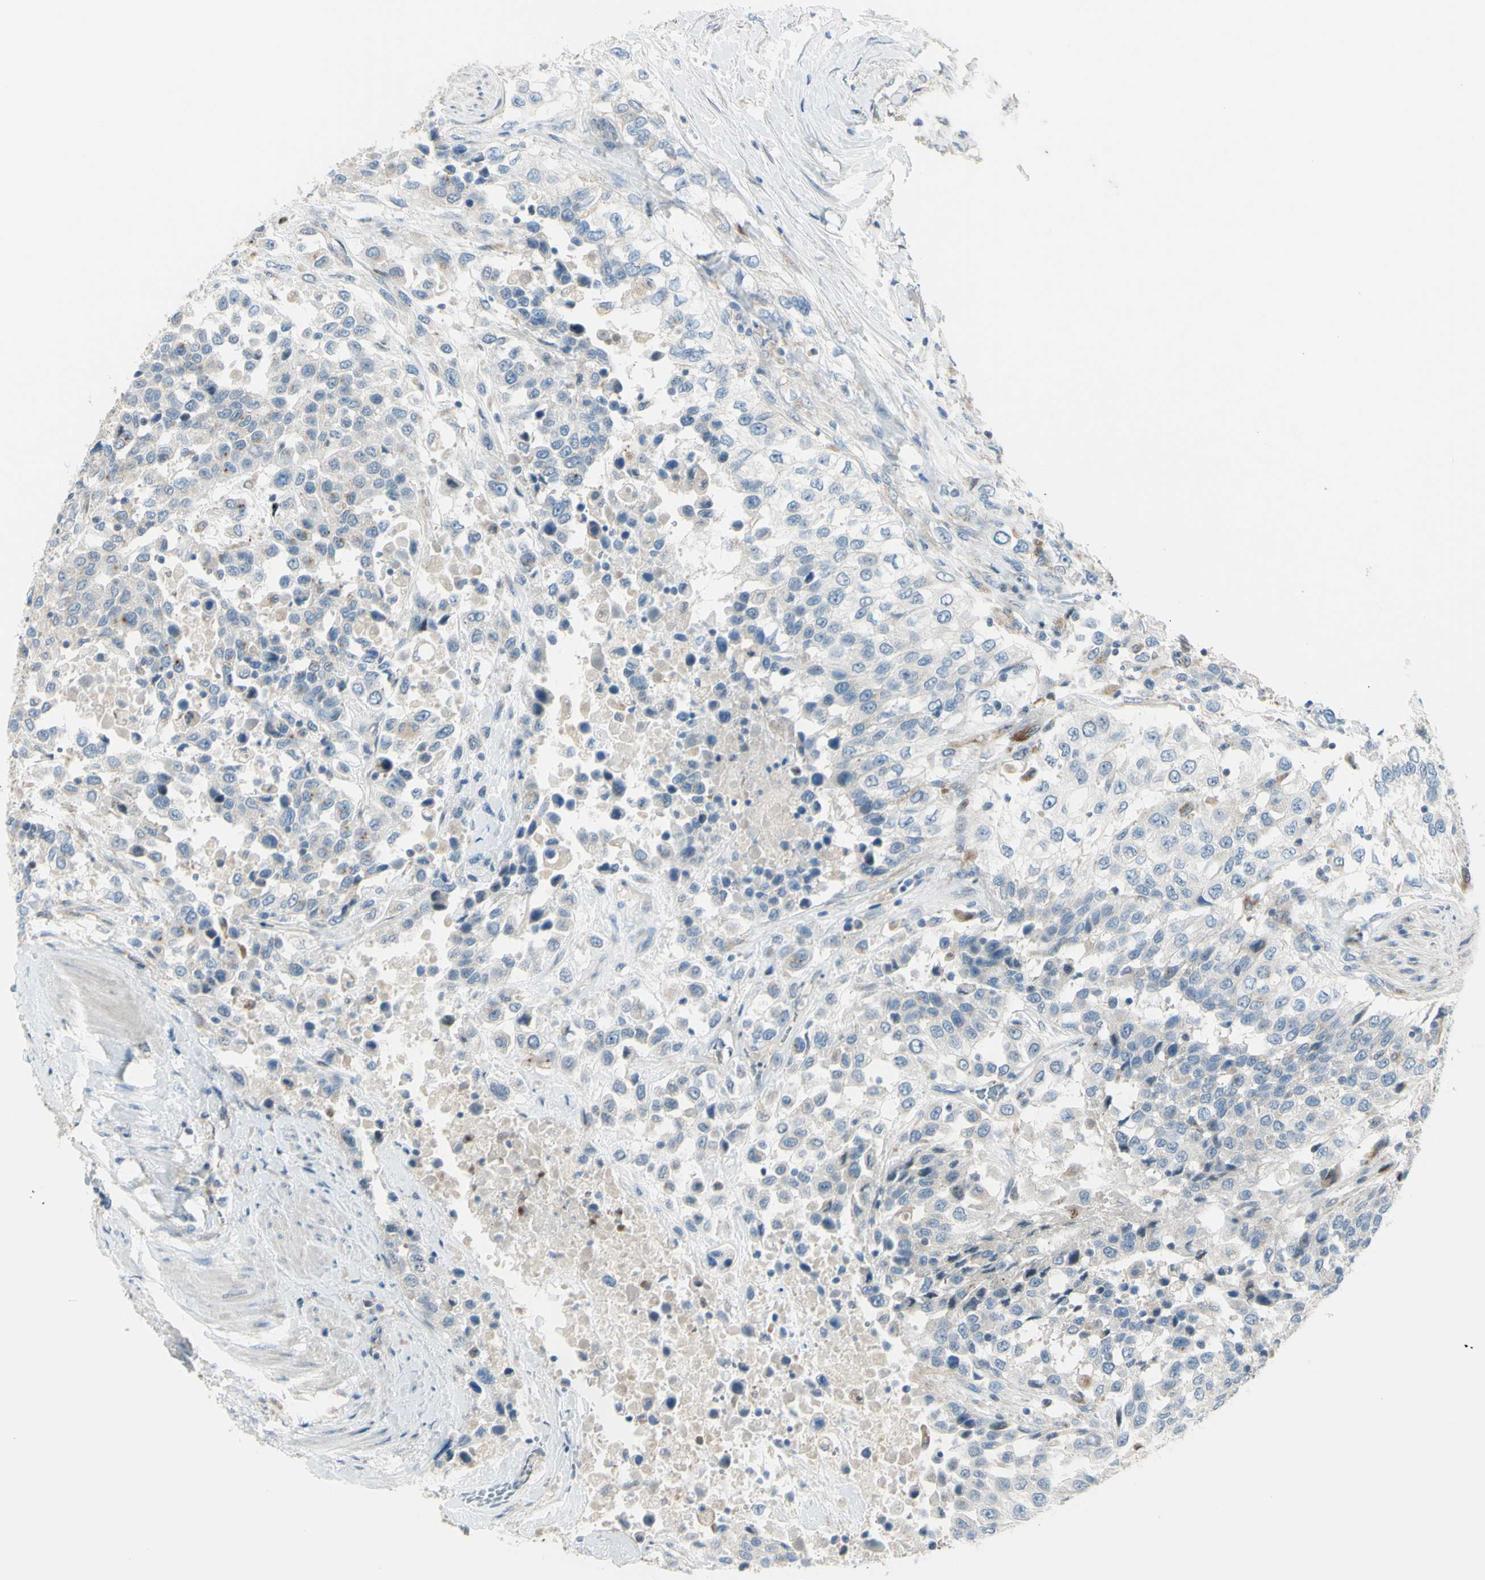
{"staining": {"intensity": "weak", "quantity": "<25%", "location": "cytoplasmic/membranous"}, "tissue": "urothelial cancer", "cell_type": "Tumor cells", "image_type": "cancer", "snomed": [{"axis": "morphology", "description": "Urothelial carcinoma, High grade"}, {"axis": "topography", "description": "Urinary bladder"}], "caption": "An immunohistochemistry (IHC) micrograph of urothelial cancer is shown. There is no staining in tumor cells of urothelial cancer. (DAB immunohistochemistry (IHC), high magnification).", "gene": "LMTK2", "patient": {"sex": "female", "age": 80}}